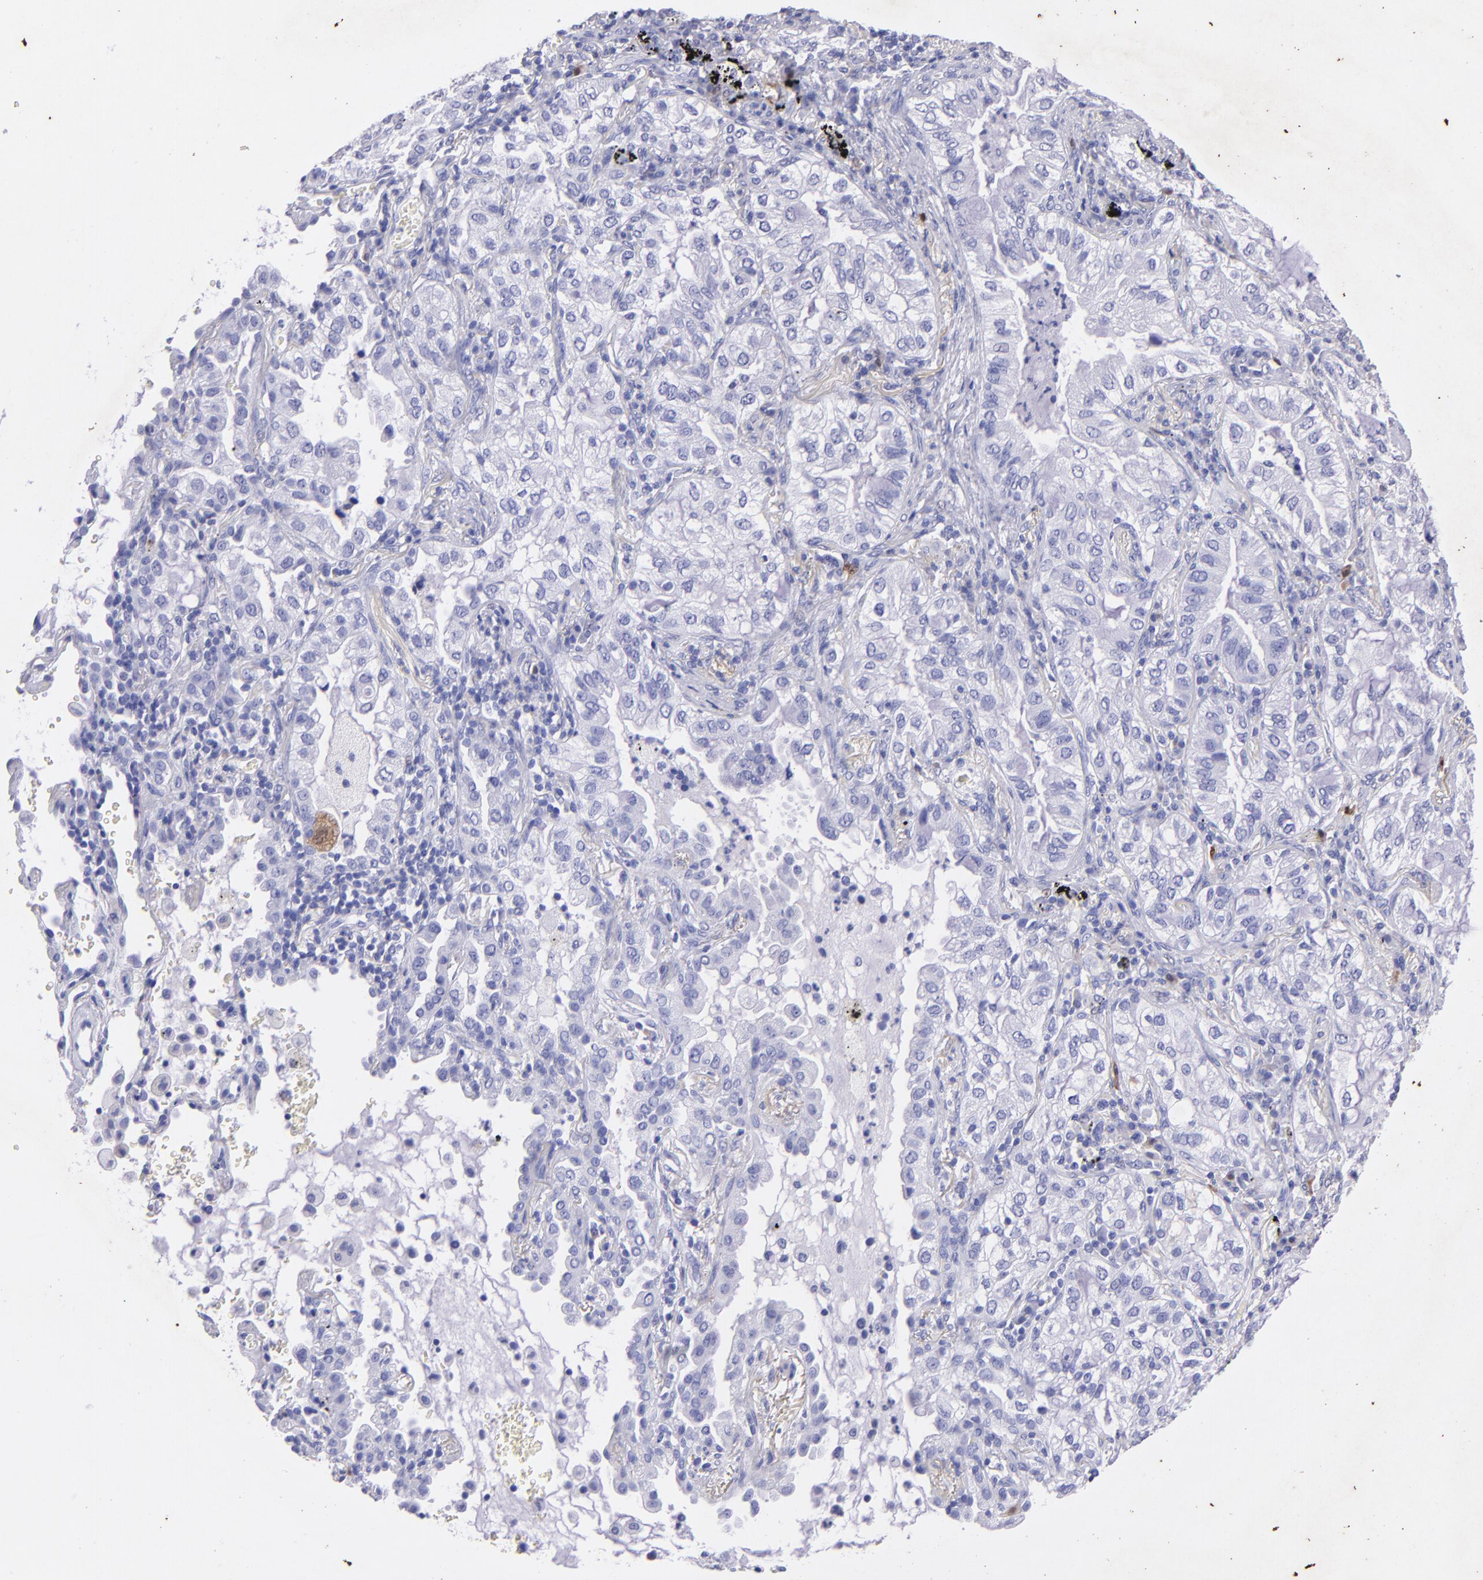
{"staining": {"intensity": "negative", "quantity": "none", "location": "none"}, "tissue": "lung cancer", "cell_type": "Tumor cells", "image_type": "cancer", "snomed": [{"axis": "morphology", "description": "Adenocarcinoma, NOS"}, {"axis": "topography", "description": "Lung"}], "caption": "Immunohistochemistry (IHC) image of human lung cancer stained for a protein (brown), which exhibits no staining in tumor cells.", "gene": "UCHL1", "patient": {"sex": "female", "age": 50}}